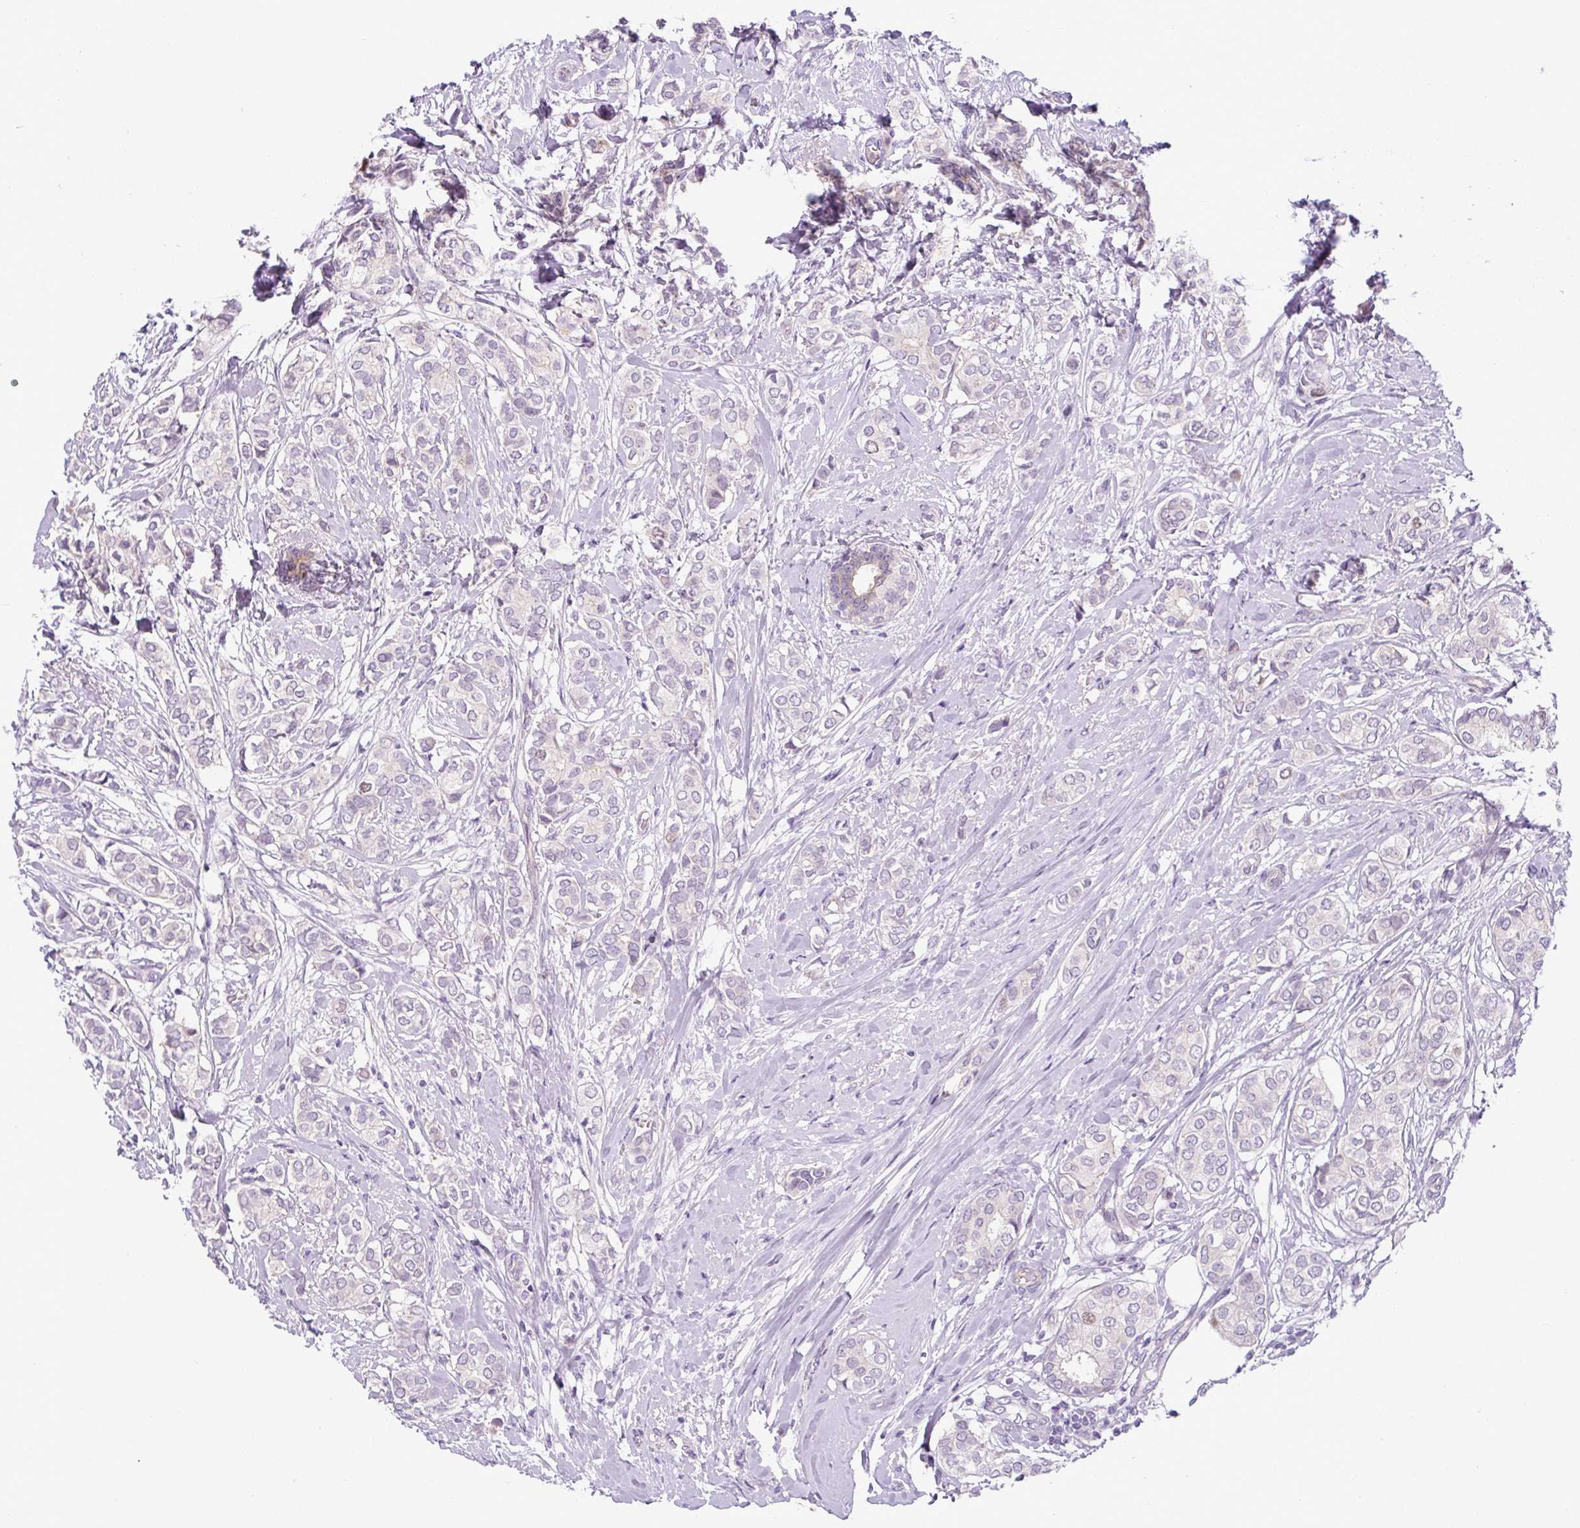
{"staining": {"intensity": "negative", "quantity": "none", "location": "none"}, "tissue": "breast cancer", "cell_type": "Tumor cells", "image_type": "cancer", "snomed": [{"axis": "morphology", "description": "Duct carcinoma"}, {"axis": "topography", "description": "Breast"}], "caption": "High magnification brightfield microscopy of breast cancer stained with DAB (3,3'-diaminobenzidine) (brown) and counterstained with hematoxylin (blue): tumor cells show no significant expression. (IHC, brightfield microscopy, high magnification).", "gene": "ADAMTS19", "patient": {"sex": "female", "age": 73}}